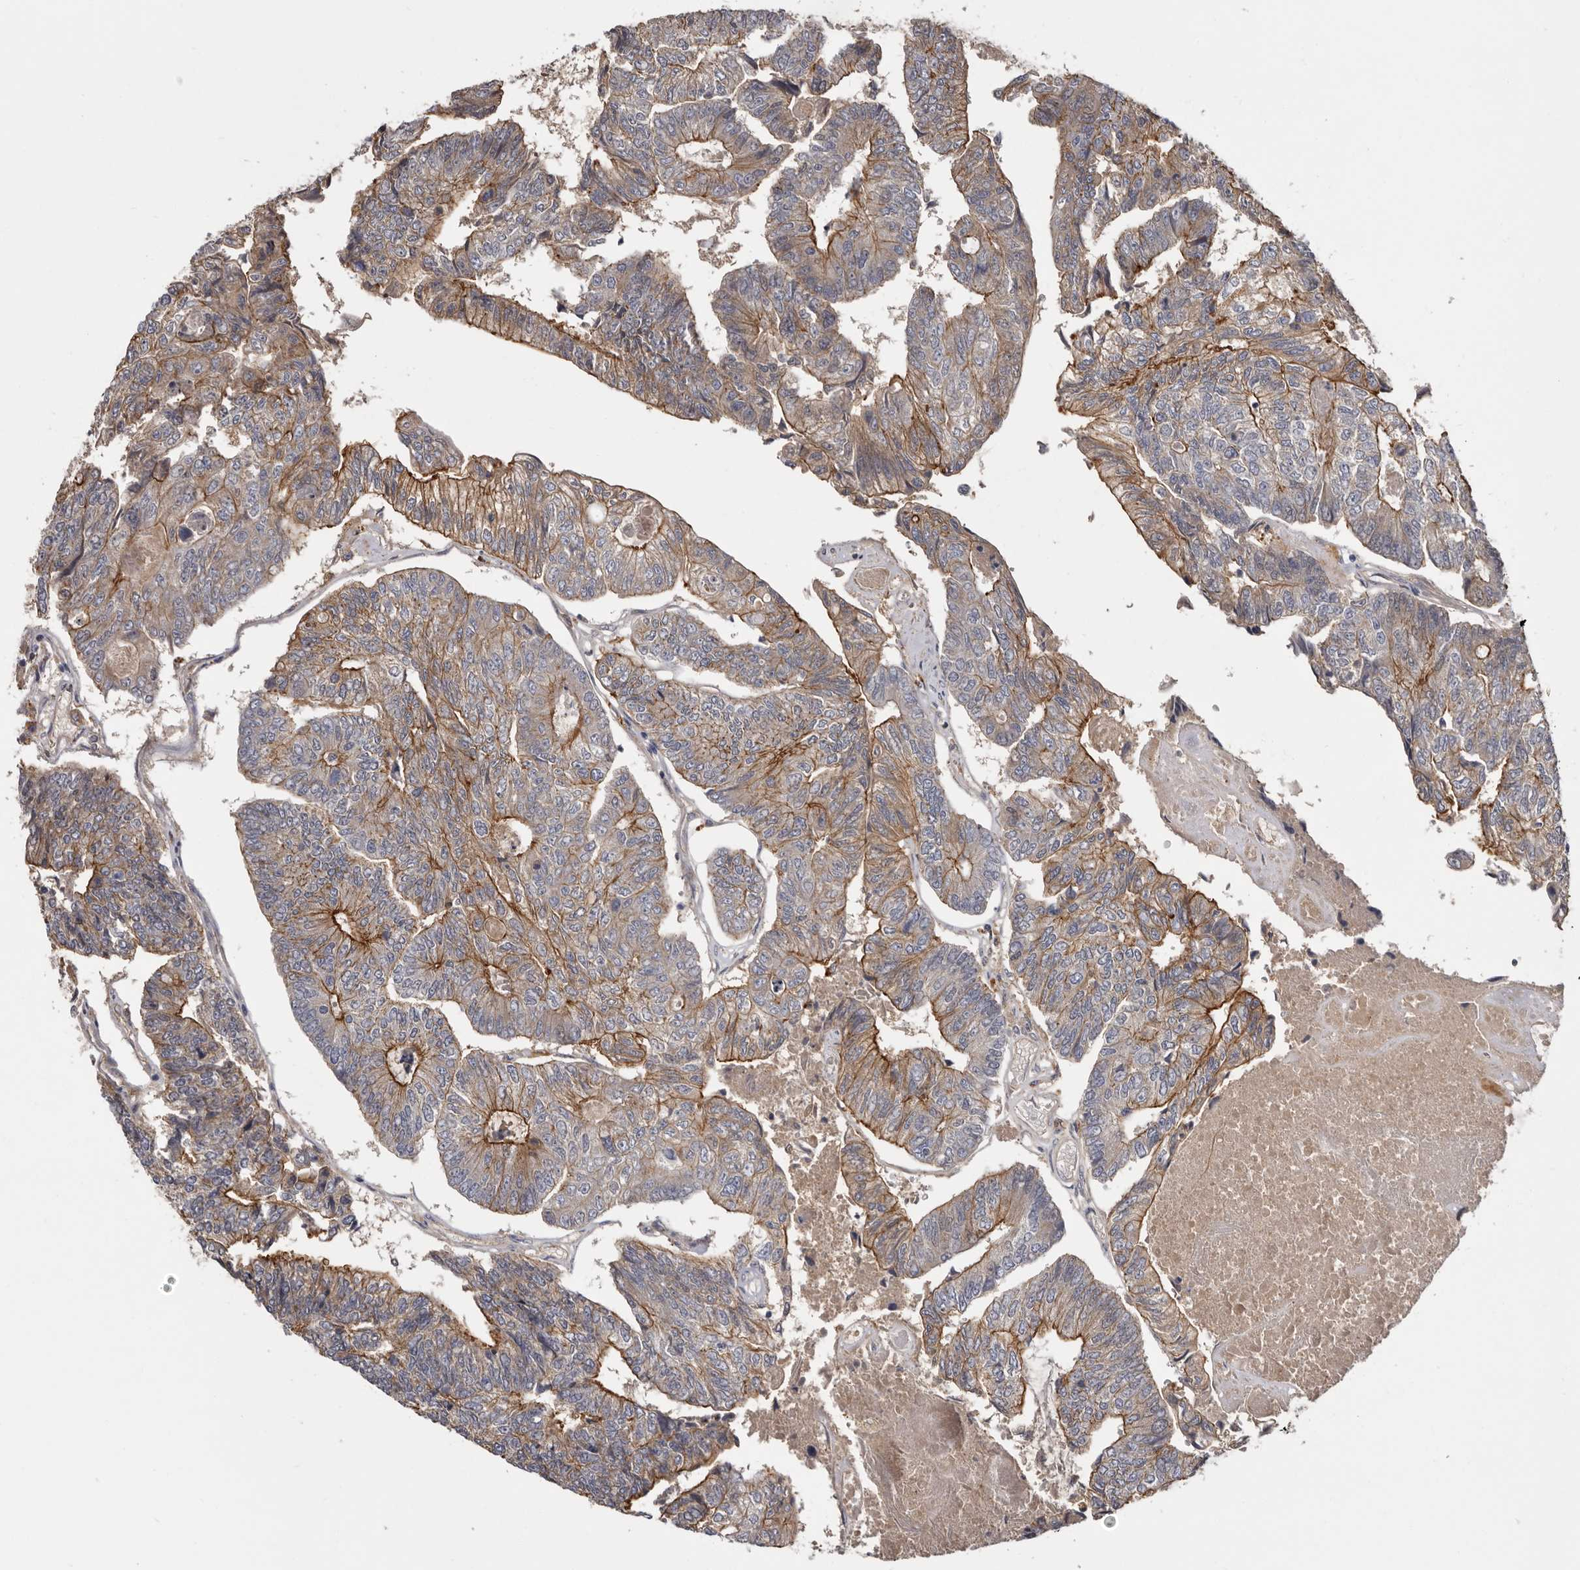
{"staining": {"intensity": "moderate", "quantity": "25%-75%", "location": "cytoplasmic/membranous"}, "tissue": "colorectal cancer", "cell_type": "Tumor cells", "image_type": "cancer", "snomed": [{"axis": "morphology", "description": "Adenocarcinoma, NOS"}, {"axis": "topography", "description": "Colon"}], "caption": "Adenocarcinoma (colorectal) stained with a brown dye displays moderate cytoplasmic/membranous positive expression in about 25%-75% of tumor cells.", "gene": "INKA2", "patient": {"sex": "female", "age": 67}}